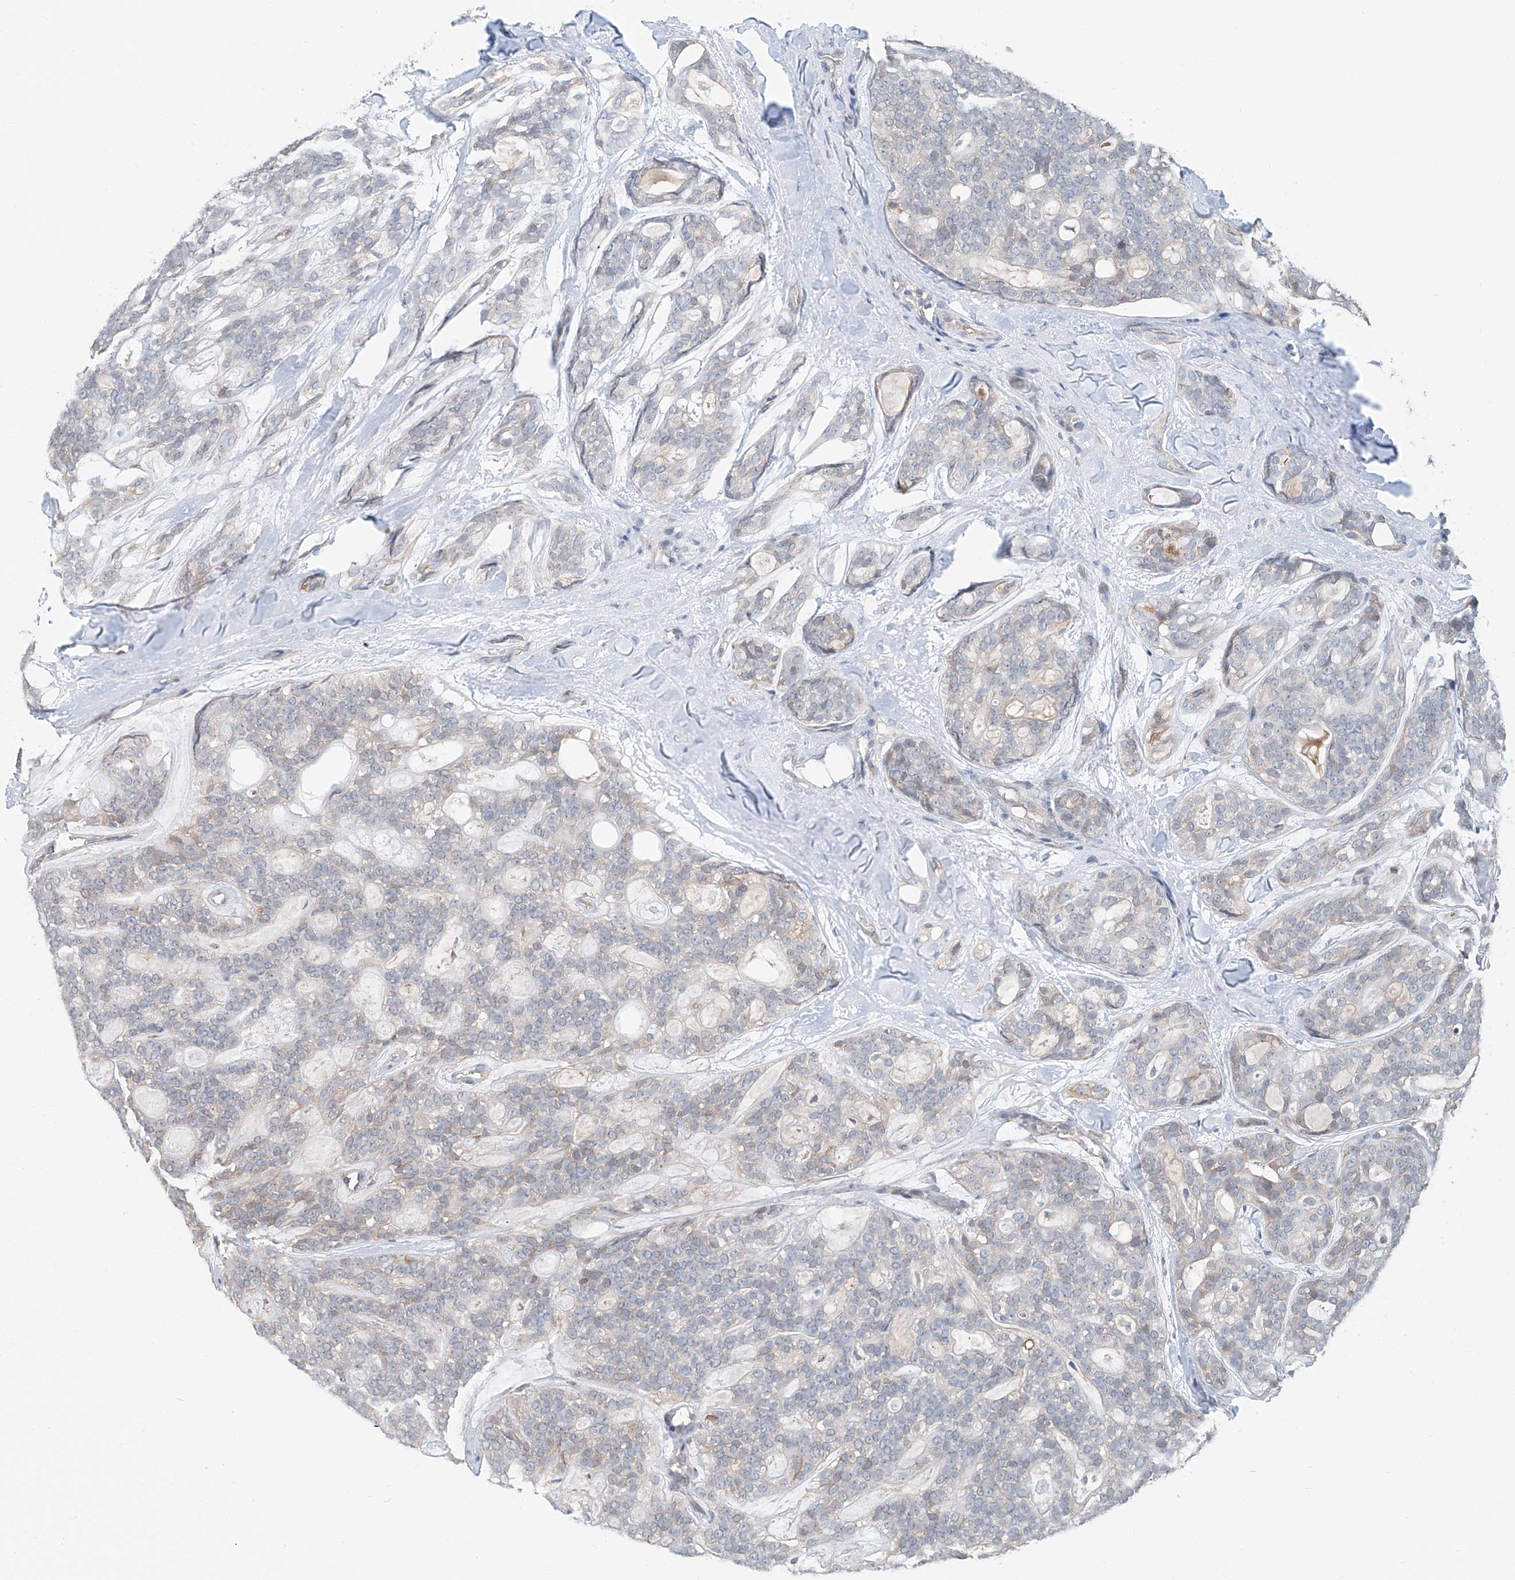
{"staining": {"intensity": "negative", "quantity": "none", "location": "none"}, "tissue": "head and neck cancer", "cell_type": "Tumor cells", "image_type": "cancer", "snomed": [{"axis": "morphology", "description": "Adenocarcinoma, NOS"}, {"axis": "topography", "description": "Head-Neck"}], "caption": "IHC micrograph of human head and neck cancer (adenocarcinoma) stained for a protein (brown), which demonstrates no positivity in tumor cells.", "gene": "KCNK10", "patient": {"sex": "male", "age": 66}}